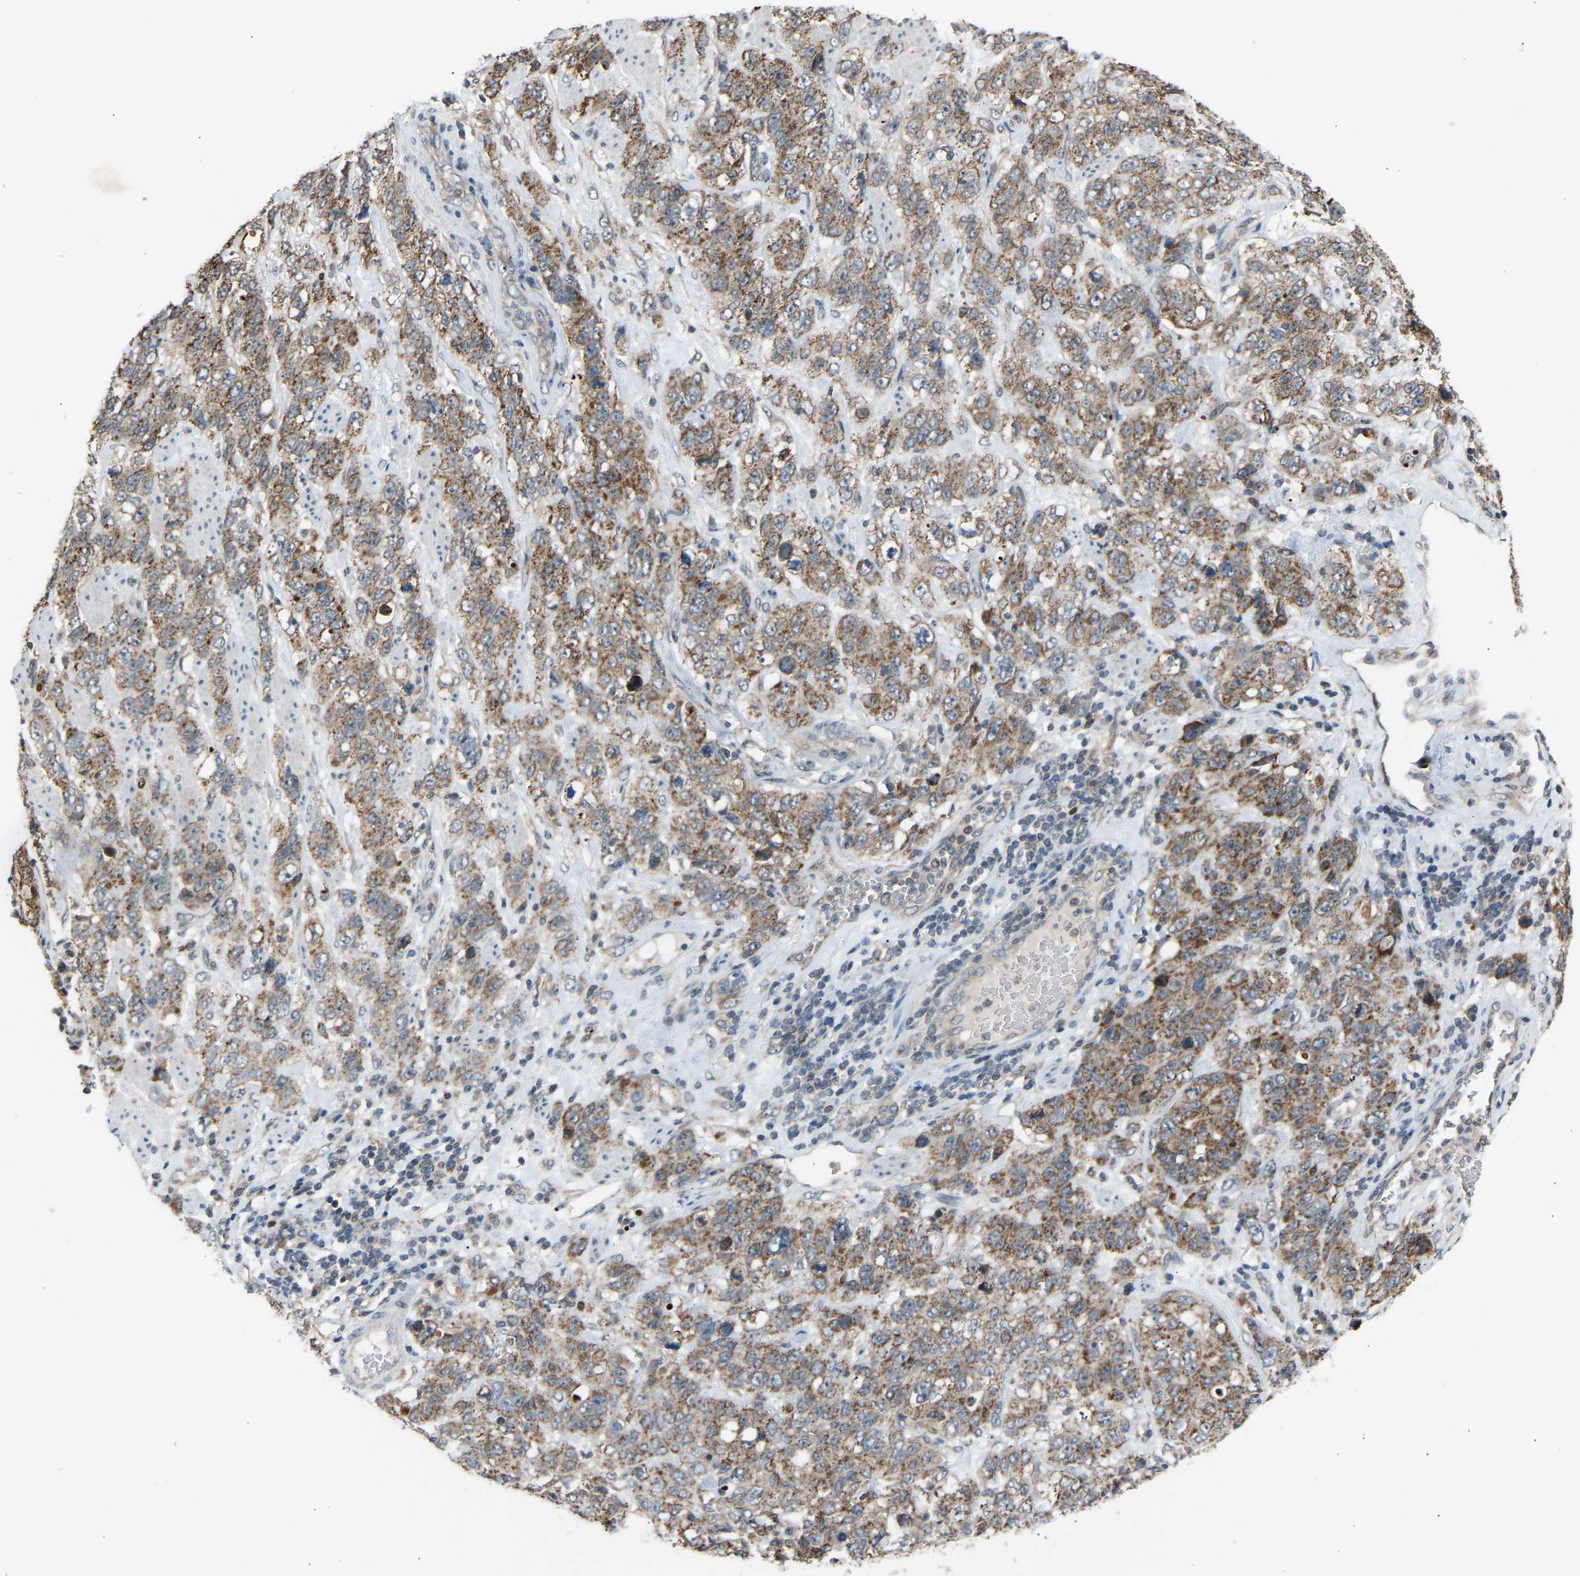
{"staining": {"intensity": "moderate", "quantity": ">75%", "location": "cytoplasmic/membranous"}, "tissue": "stomach cancer", "cell_type": "Tumor cells", "image_type": "cancer", "snomed": [{"axis": "morphology", "description": "Adenocarcinoma, NOS"}, {"axis": "topography", "description": "Stomach"}], "caption": "The histopathology image exhibits a brown stain indicating the presence of a protein in the cytoplasmic/membranous of tumor cells in stomach cancer.", "gene": "SLIRP", "patient": {"sex": "male", "age": 48}}